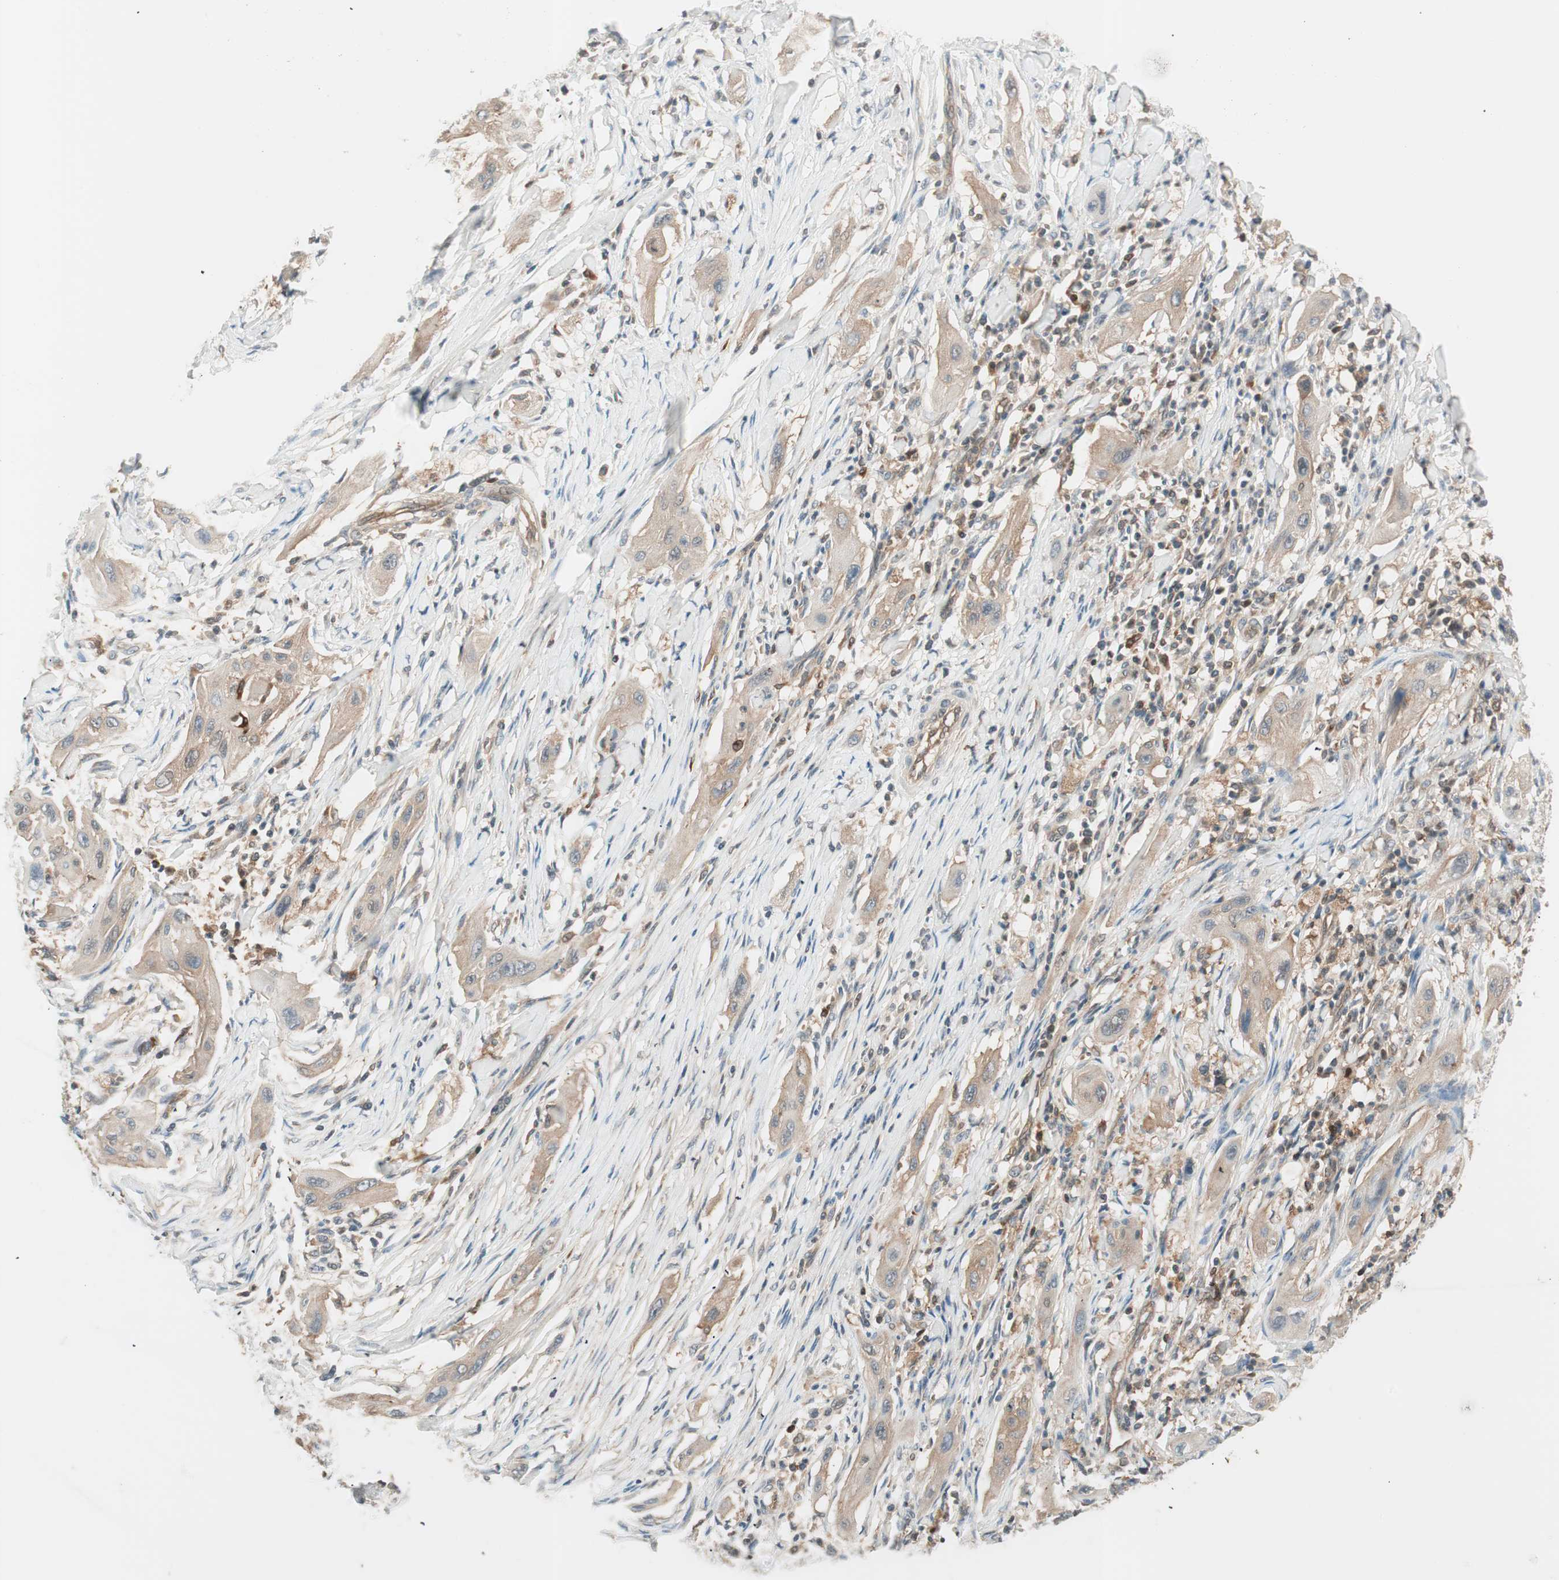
{"staining": {"intensity": "moderate", "quantity": ">75%", "location": "cytoplasmic/membranous"}, "tissue": "lung cancer", "cell_type": "Tumor cells", "image_type": "cancer", "snomed": [{"axis": "morphology", "description": "Squamous cell carcinoma, NOS"}, {"axis": "topography", "description": "Lung"}], "caption": "A brown stain highlights moderate cytoplasmic/membranous expression of a protein in human lung squamous cell carcinoma tumor cells.", "gene": "GALT", "patient": {"sex": "female", "age": 47}}